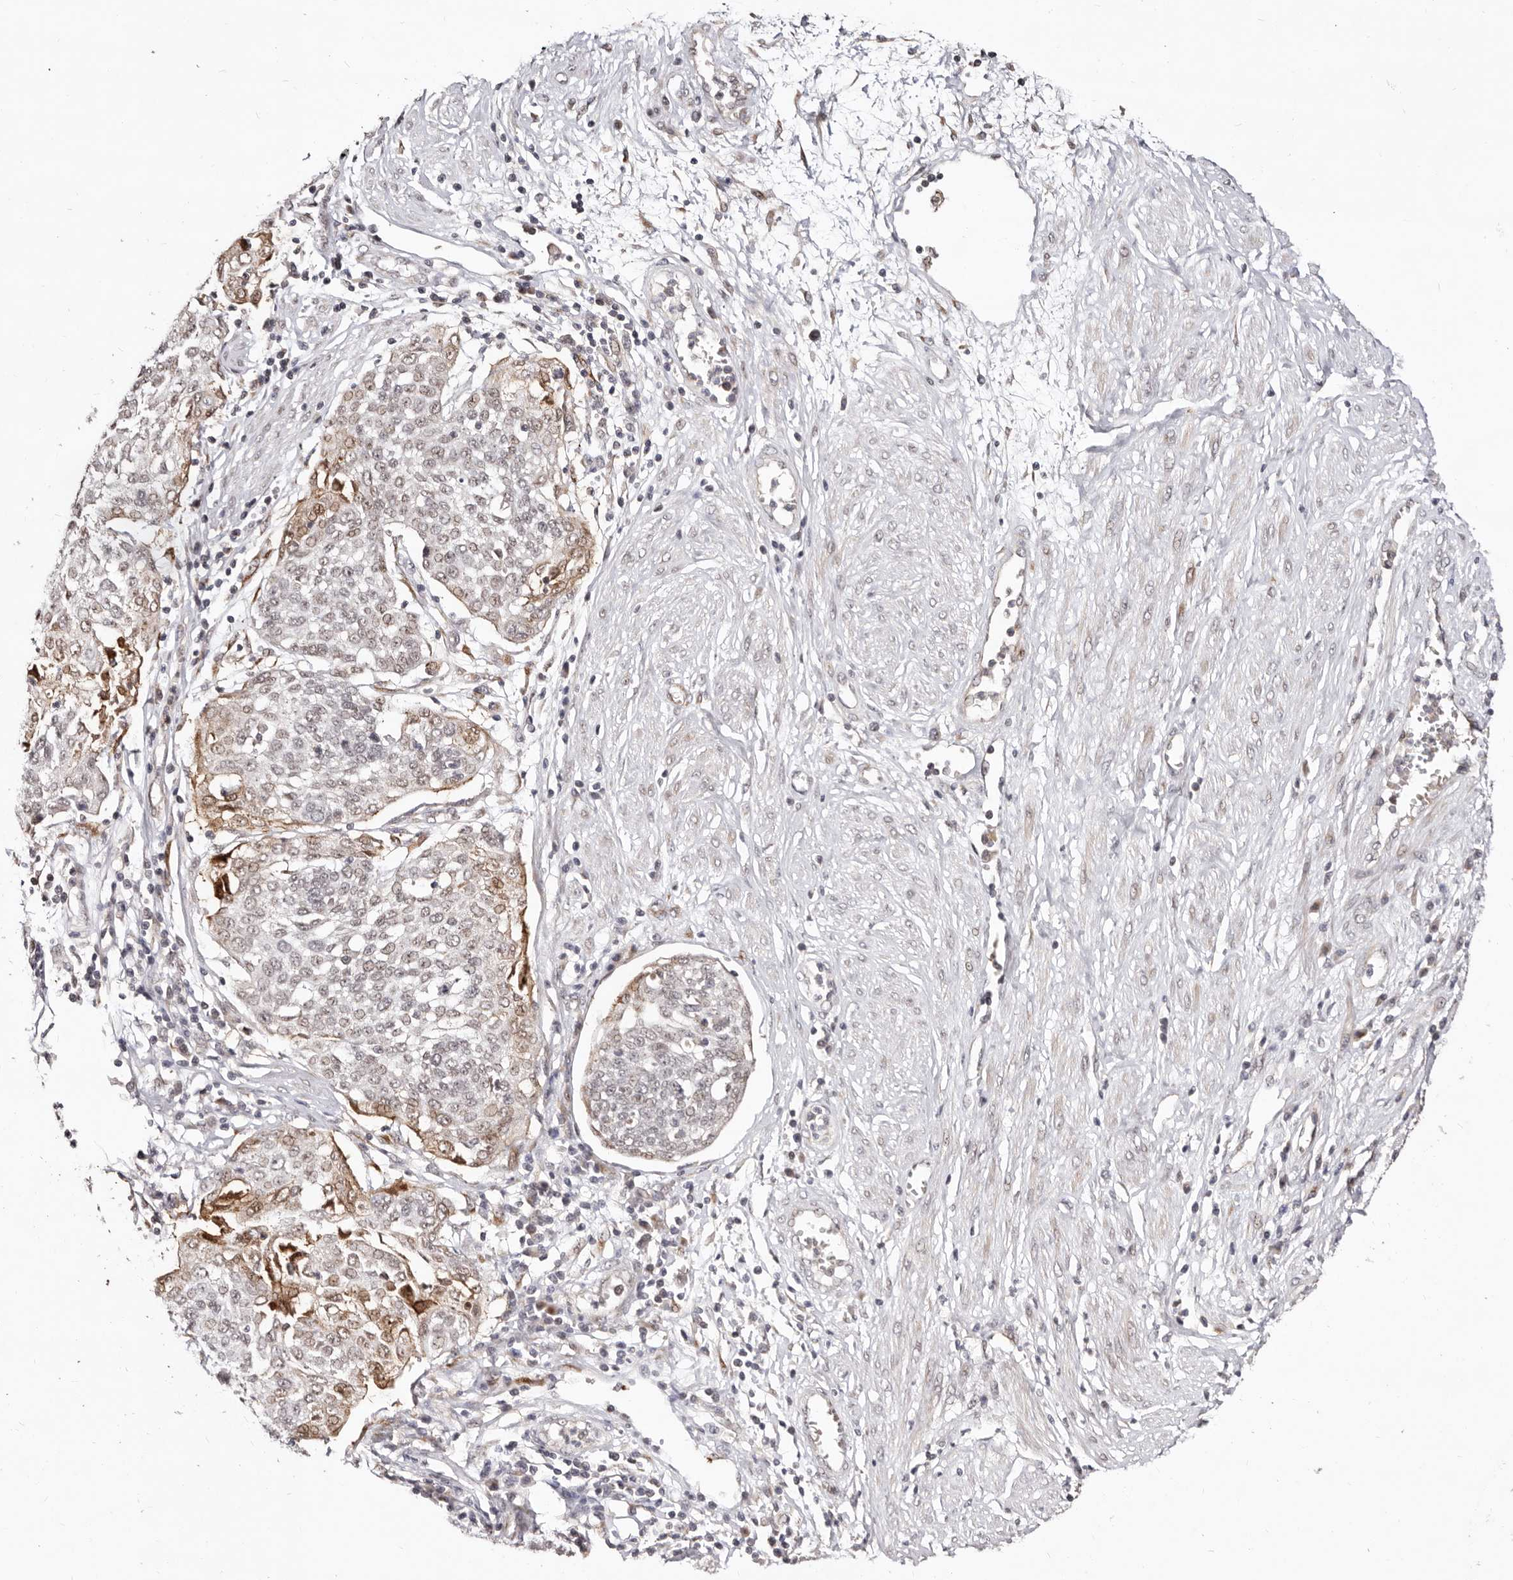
{"staining": {"intensity": "weak", "quantity": "25%-75%", "location": "cytoplasmic/membranous,nuclear"}, "tissue": "cervical cancer", "cell_type": "Tumor cells", "image_type": "cancer", "snomed": [{"axis": "morphology", "description": "Squamous cell carcinoma, NOS"}, {"axis": "topography", "description": "Cervix"}], "caption": "Immunohistochemistry image of human cervical cancer (squamous cell carcinoma) stained for a protein (brown), which reveals low levels of weak cytoplasmic/membranous and nuclear staining in approximately 25%-75% of tumor cells.", "gene": "SRCAP", "patient": {"sex": "female", "age": 34}}